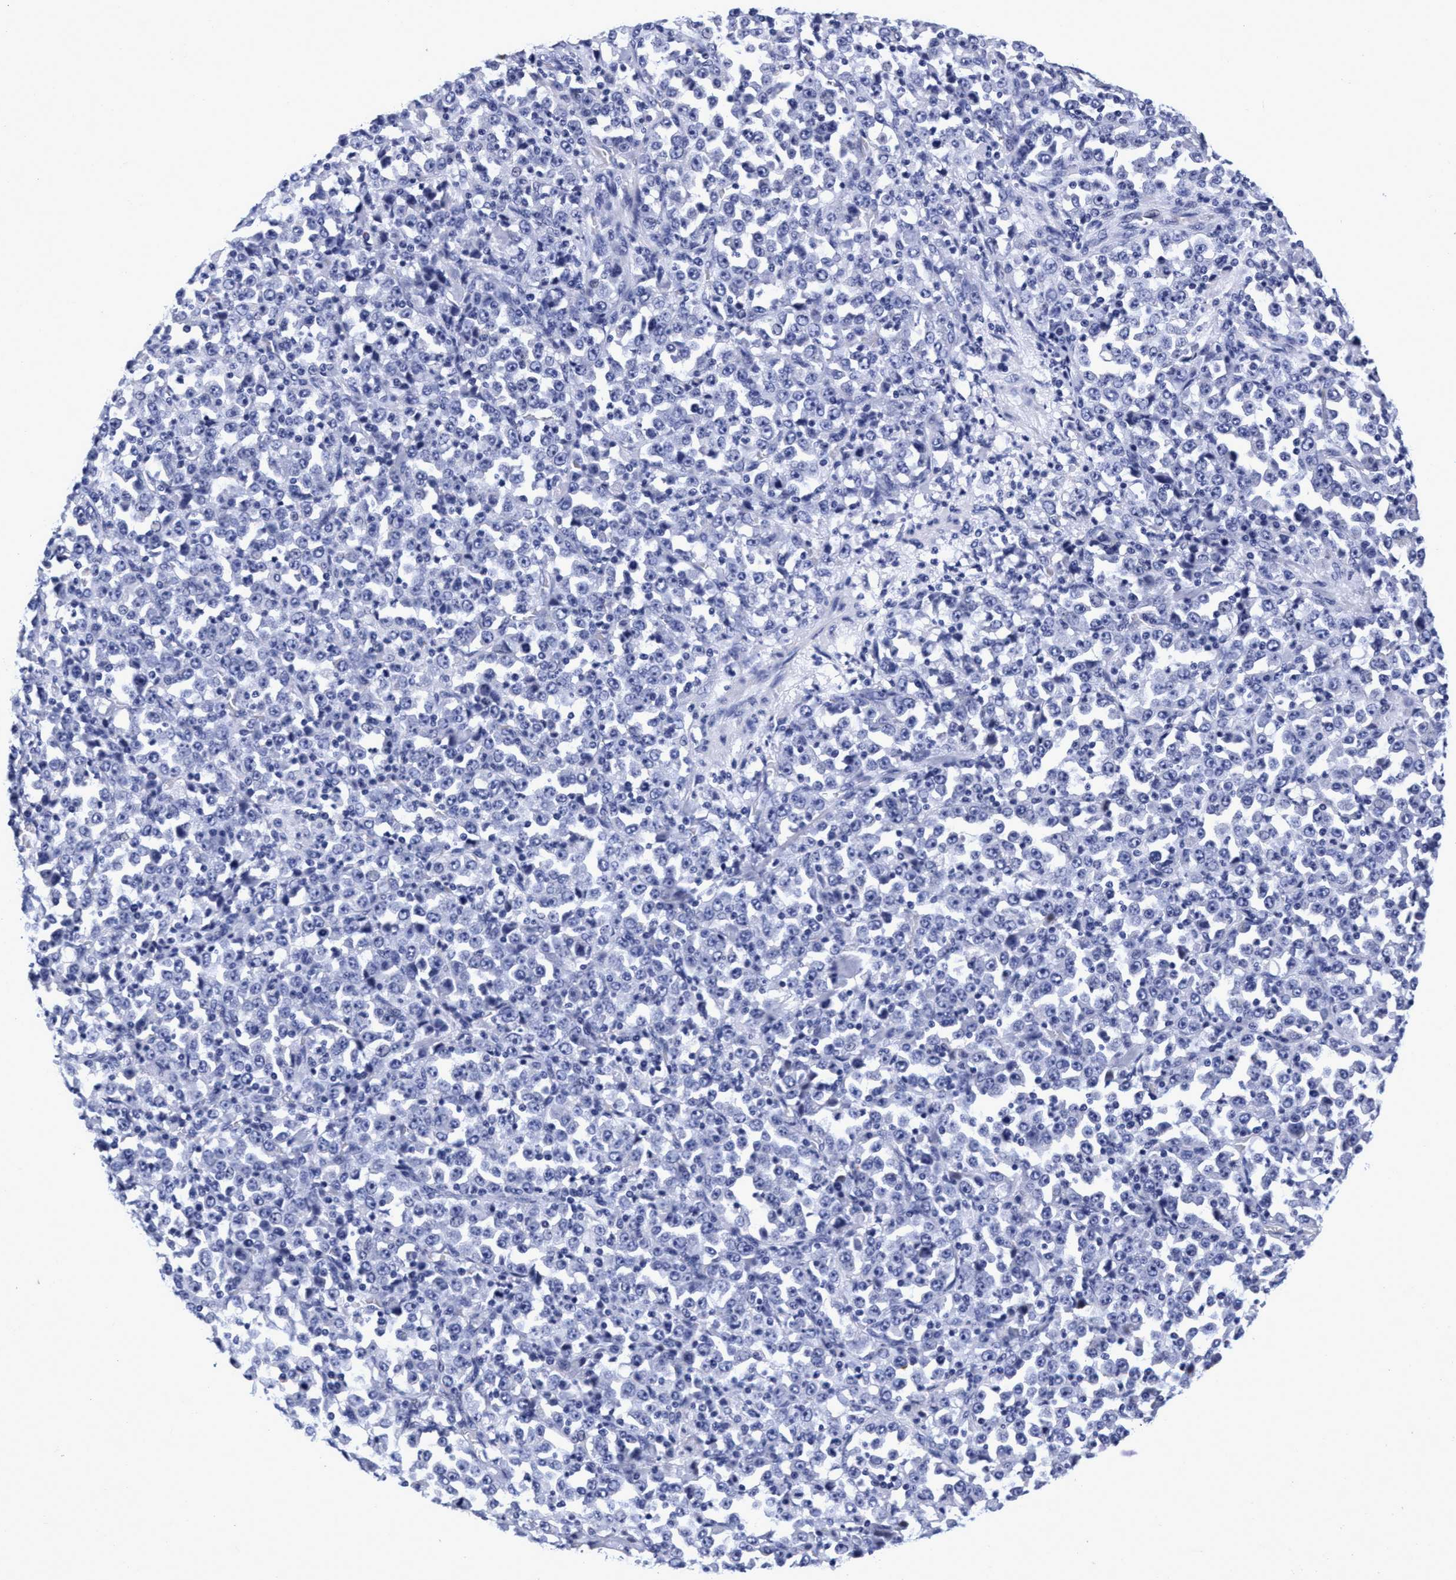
{"staining": {"intensity": "negative", "quantity": "none", "location": "none"}, "tissue": "stomach cancer", "cell_type": "Tumor cells", "image_type": "cancer", "snomed": [{"axis": "morphology", "description": "Normal tissue, NOS"}, {"axis": "morphology", "description": "Adenocarcinoma, NOS"}, {"axis": "topography", "description": "Stomach, upper"}, {"axis": "topography", "description": "Stomach"}], "caption": "Tumor cells show no significant positivity in stomach cancer (adenocarcinoma). Brightfield microscopy of IHC stained with DAB (3,3'-diaminobenzidine) (brown) and hematoxylin (blue), captured at high magnification.", "gene": "PLPPR1", "patient": {"sex": "male", "age": 59}}